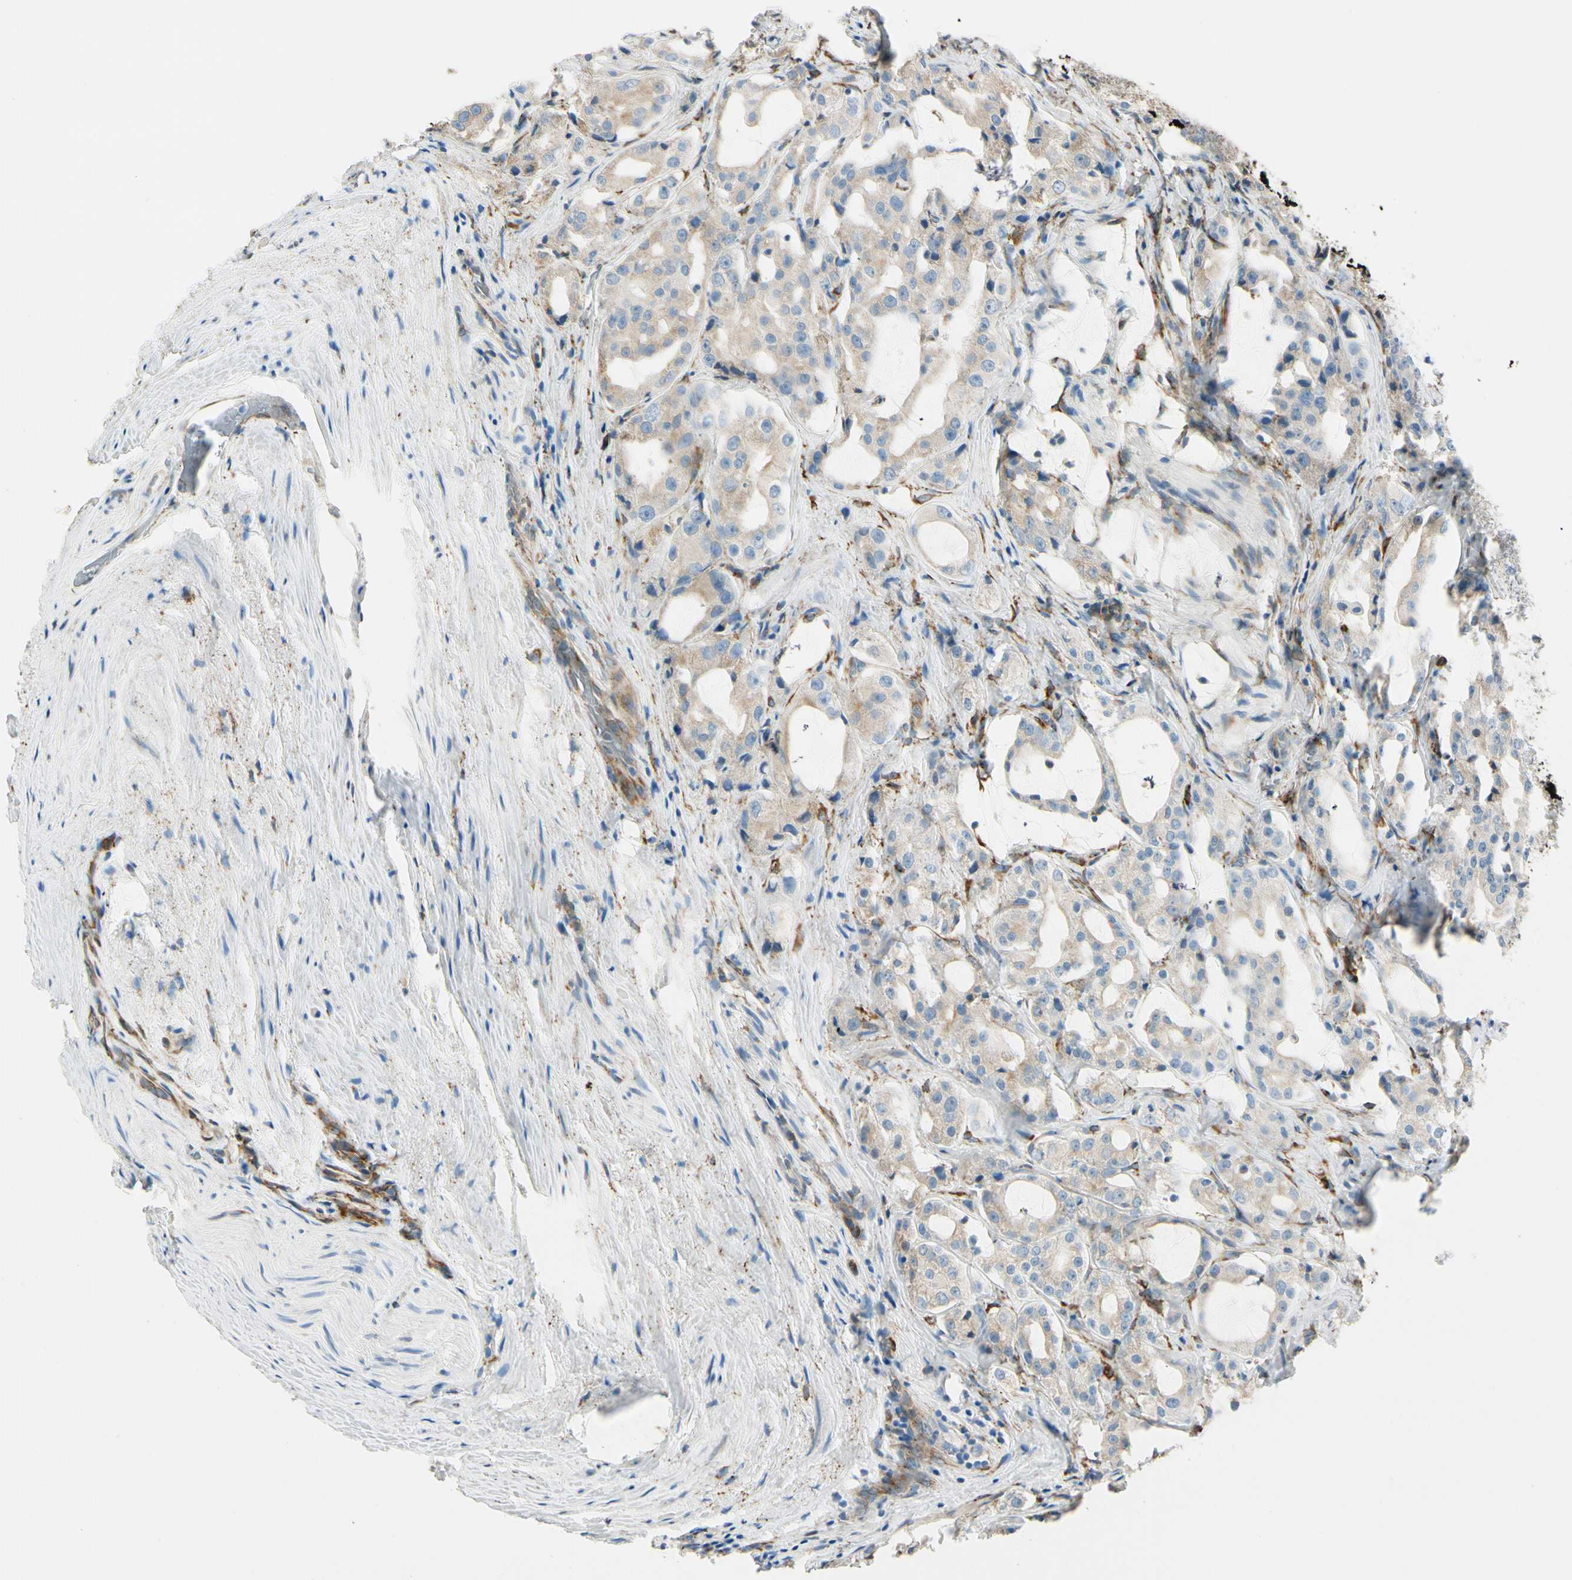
{"staining": {"intensity": "moderate", "quantity": ">75%", "location": "cytoplasmic/membranous"}, "tissue": "prostate cancer", "cell_type": "Tumor cells", "image_type": "cancer", "snomed": [{"axis": "morphology", "description": "Adenocarcinoma, High grade"}, {"axis": "topography", "description": "Prostate"}], "caption": "A brown stain labels moderate cytoplasmic/membranous expression of a protein in human prostate high-grade adenocarcinoma tumor cells.", "gene": "FKBP7", "patient": {"sex": "male", "age": 73}}